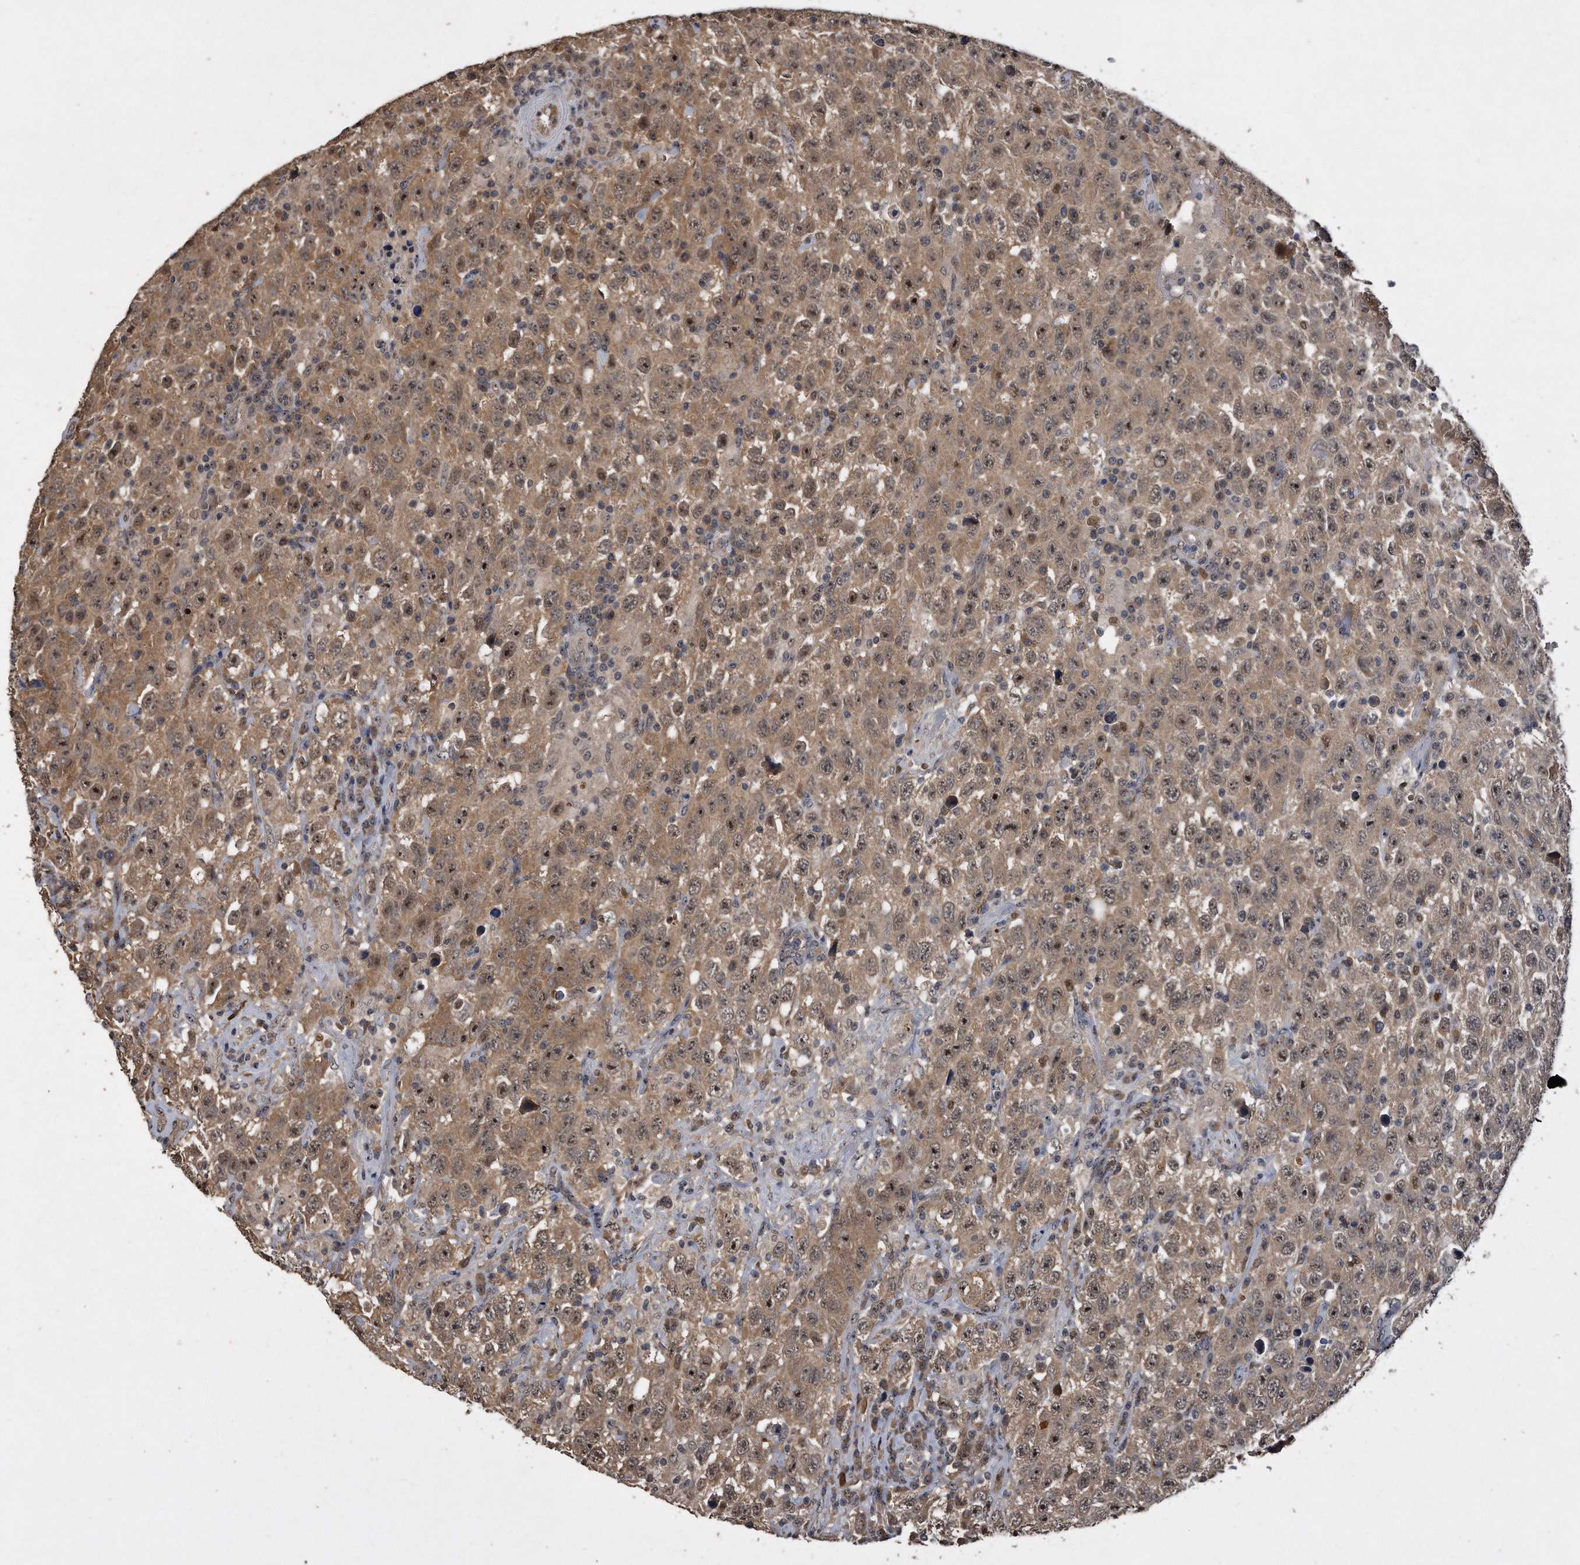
{"staining": {"intensity": "moderate", "quantity": ">75%", "location": "cytoplasmic/membranous,nuclear"}, "tissue": "testis cancer", "cell_type": "Tumor cells", "image_type": "cancer", "snomed": [{"axis": "morphology", "description": "Seminoma, NOS"}, {"axis": "topography", "description": "Testis"}], "caption": "Immunohistochemistry (IHC) image of seminoma (testis) stained for a protein (brown), which demonstrates medium levels of moderate cytoplasmic/membranous and nuclear staining in approximately >75% of tumor cells.", "gene": "PELO", "patient": {"sex": "male", "age": 65}}